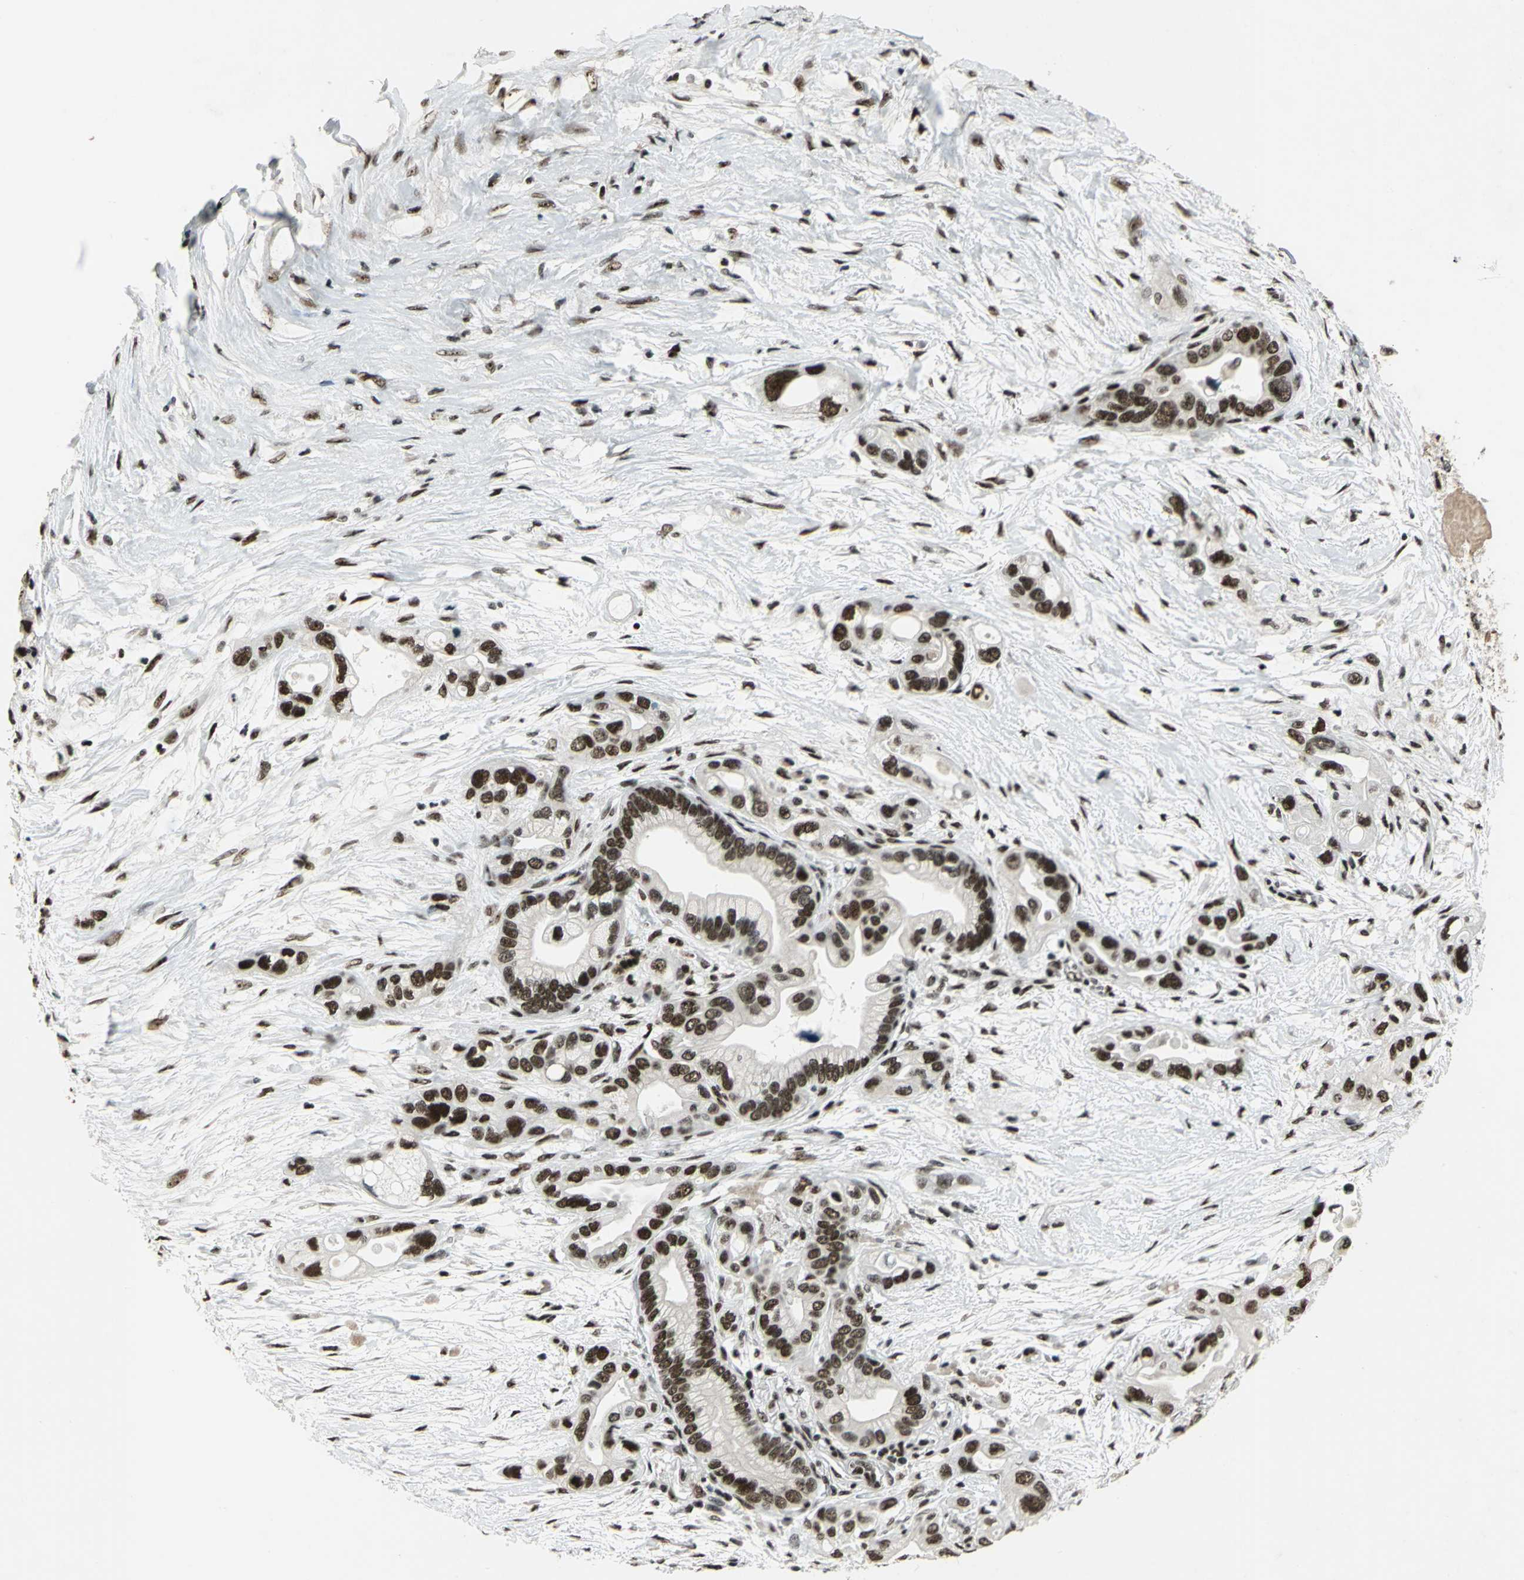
{"staining": {"intensity": "strong", "quantity": ">75%", "location": "nuclear"}, "tissue": "pancreatic cancer", "cell_type": "Tumor cells", "image_type": "cancer", "snomed": [{"axis": "morphology", "description": "Adenocarcinoma, NOS"}, {"axis": "topography", "description": "Pancreas"}], "caption": "Human pancreatic cancer stained with a brown dye displays strong nuclear positive staining in about >75% of tumor cells.", "gene": "UBTF", "patient": {"sex": "female", "age": 77}}